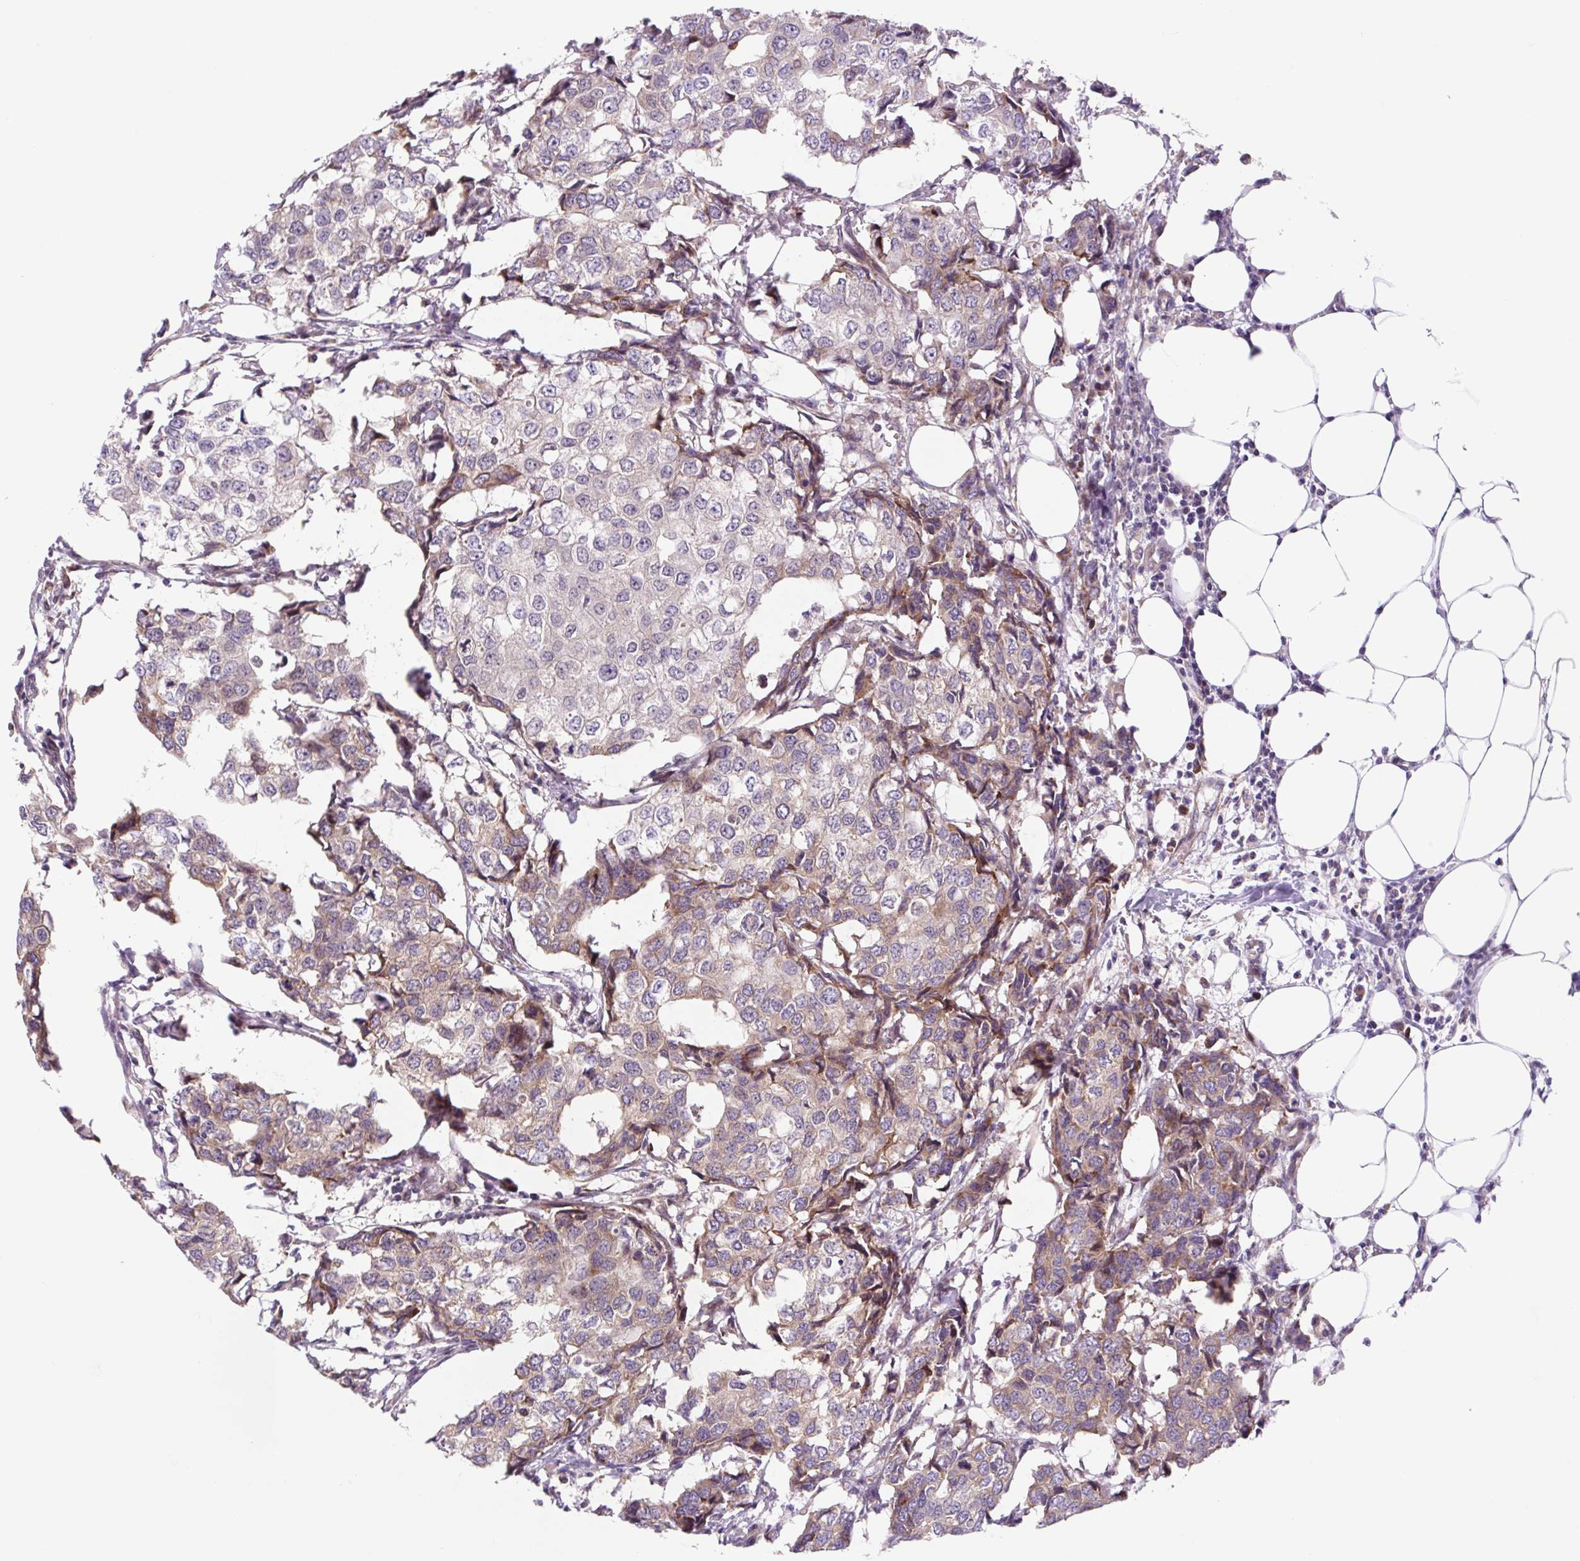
{"staining": {"intensity": "weak", "quantity": "<25%", "location": "cytoplasmic/membranous"}, "tissue": "breast cancer", "cell_type": "Tumor cells", "image_type": "cancer", "snomed": [{"axis": "morphology", "description": "Duct carcinoma"}, {"axis": "topography", "description": "Breast"}], "caption": "The image reveals no significant expression in tumor cells of breast cancer (intraductal carcinoma).", "gene": "HFE", "patient": {"sex": "female", "age": 27}}